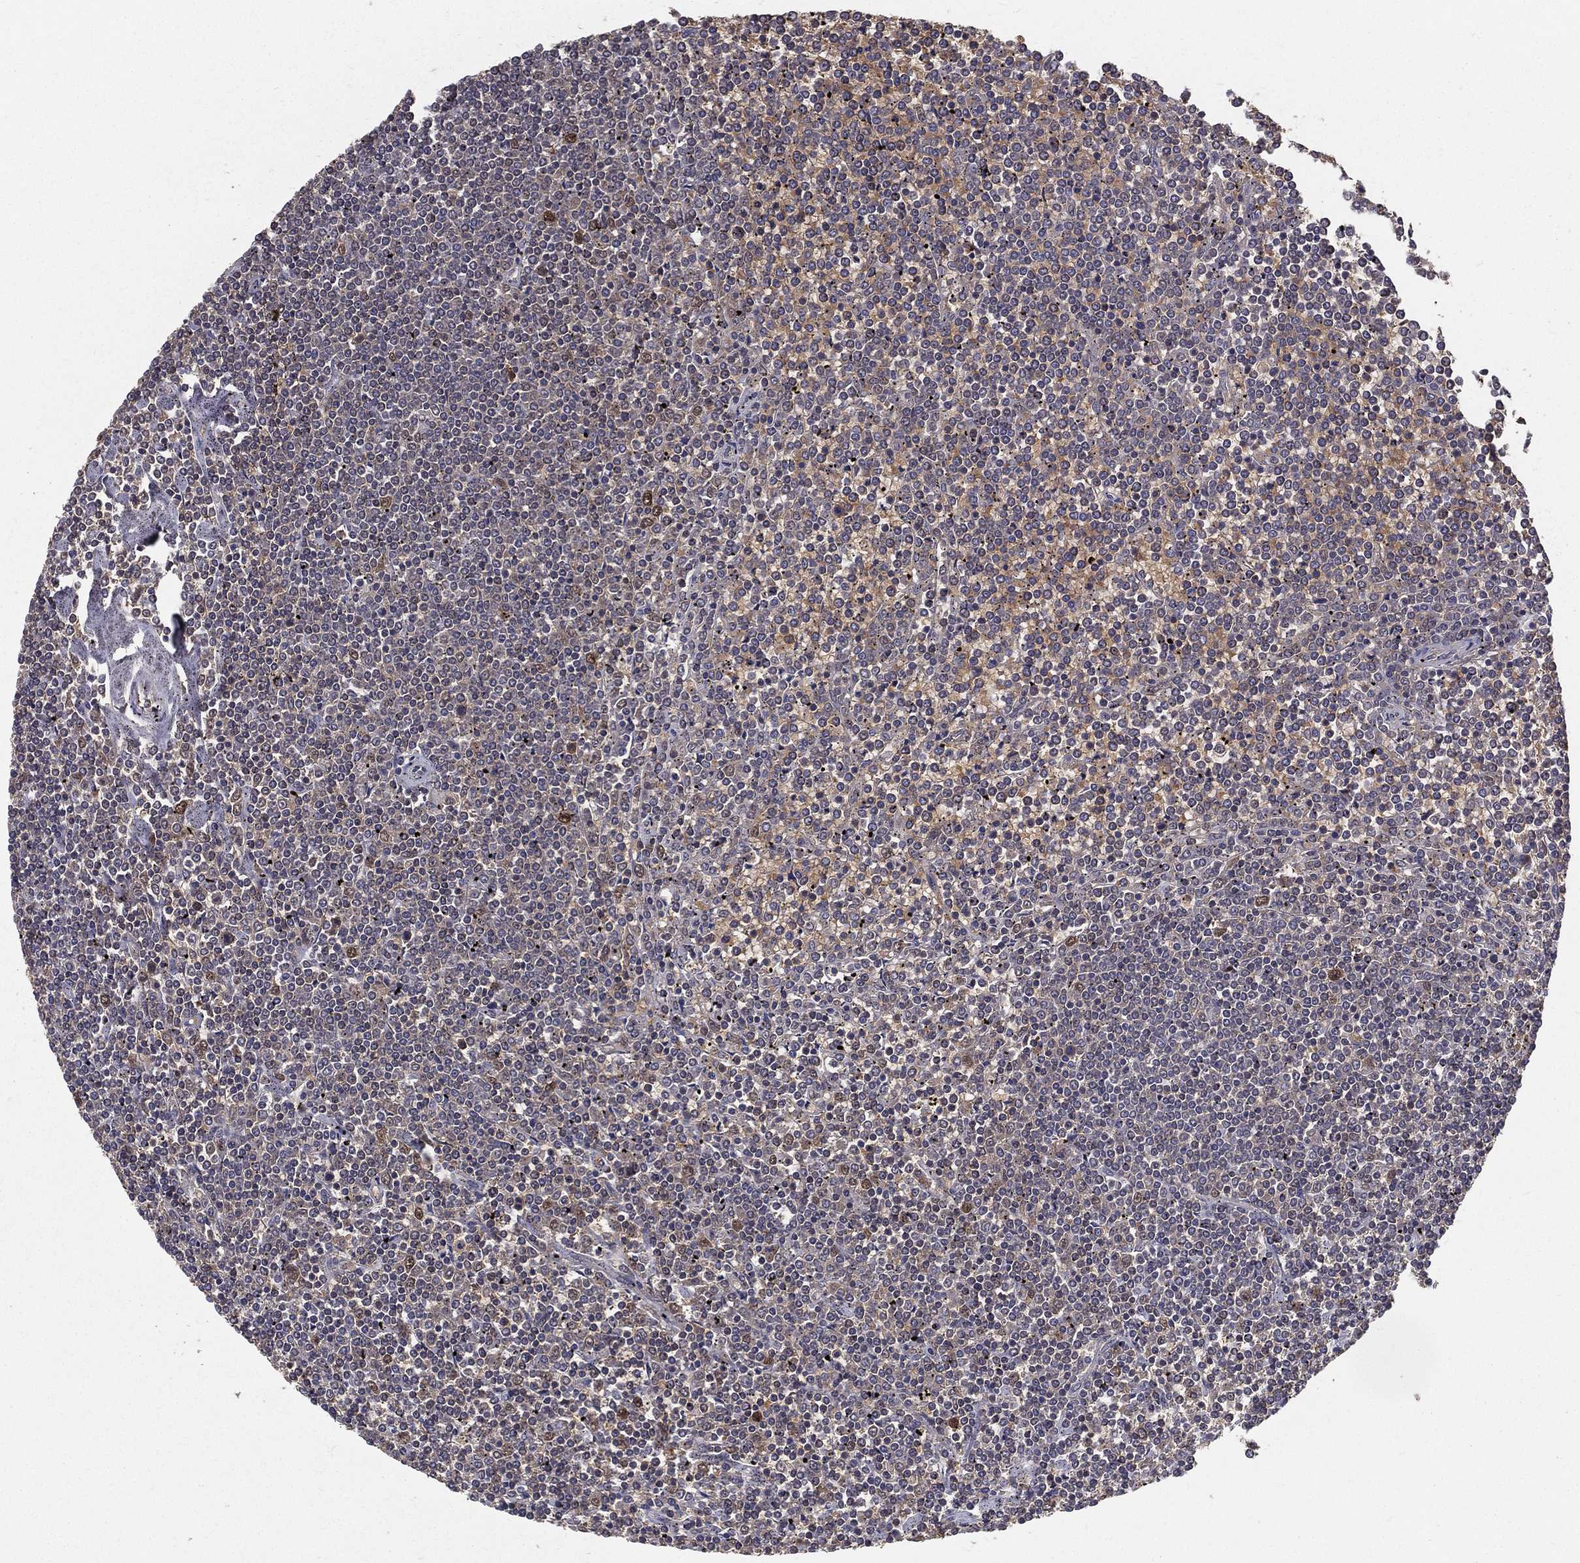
{"staining": {"intensity": "weak", "quantity": "<25%", "location": "nuclear"}, "tissue": "lymphoma", "cell_type": "Tumor cells", "image_type": "cancer", "snomed": [{"axis": "morphology", "description": "Malignant lymphoma, non-Hodgkin's type, Low grade"}, {"axis": "topography", "description": "Spleen"}], "caption": "Immunohistochemistry (IHC) of human lymphoma demonstrates no positivity in tumor cells.", "gene": "CARM1", "patient": {"sex": "female", "age": 19}}